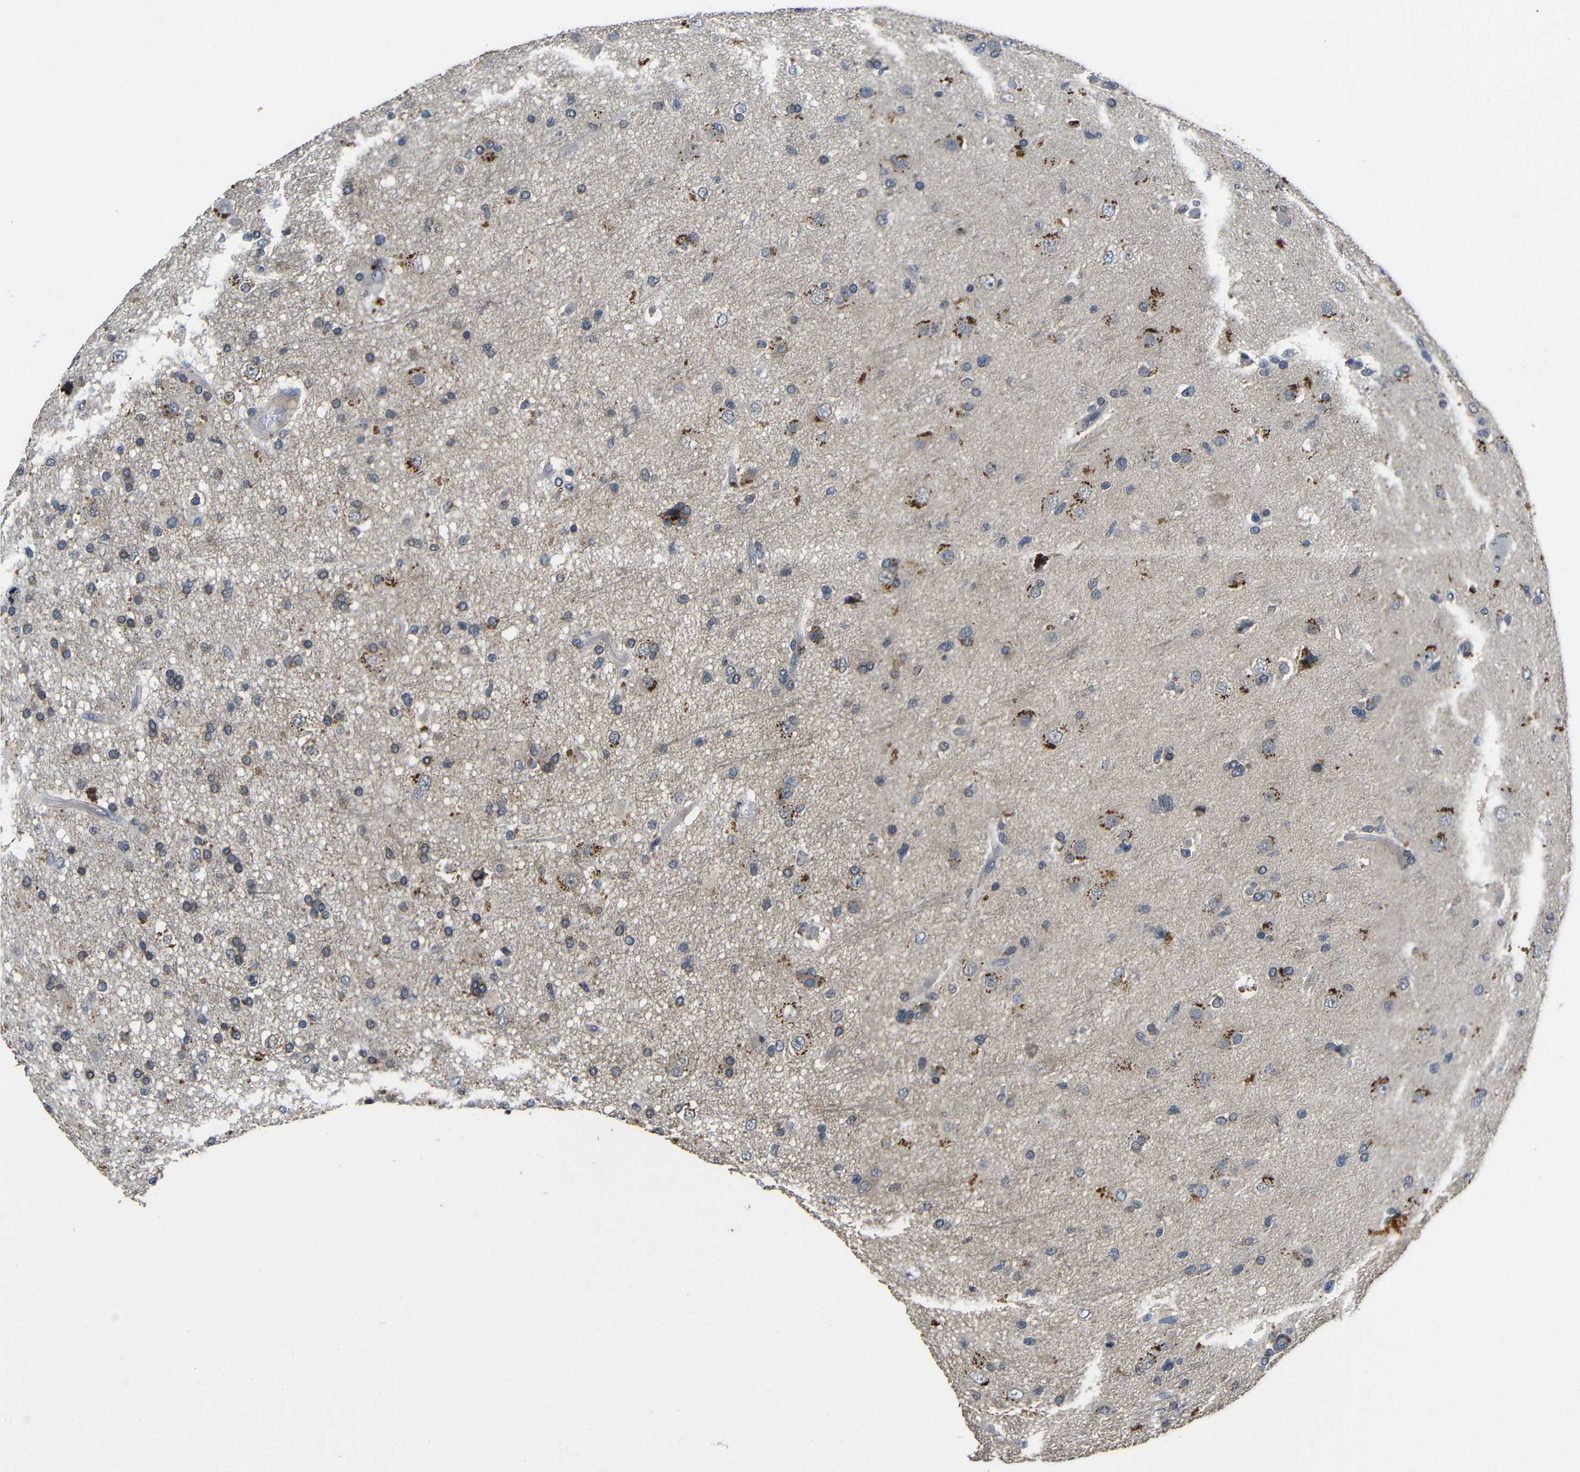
{"staining": {"intensity": "weak", "quantity": "25%-75%", "location": "cytoplasmic/membranous"}, "tissue": "glioma", "cell_type": "Tumor cells", "image_type": "cancer", "snomed": [{"axis": "morphology", "description": "Glioma, malignant, High grade"}, {"axis": "topography", "description": "Brain"}], "caption": "Tumor cells demonstrate low levels of weak cytoplasmic/membranous positivity in about 25%-75% of cells in human glioma.", "gene": "C6orf89", "patient": {"sex": "male", "age": 33}}